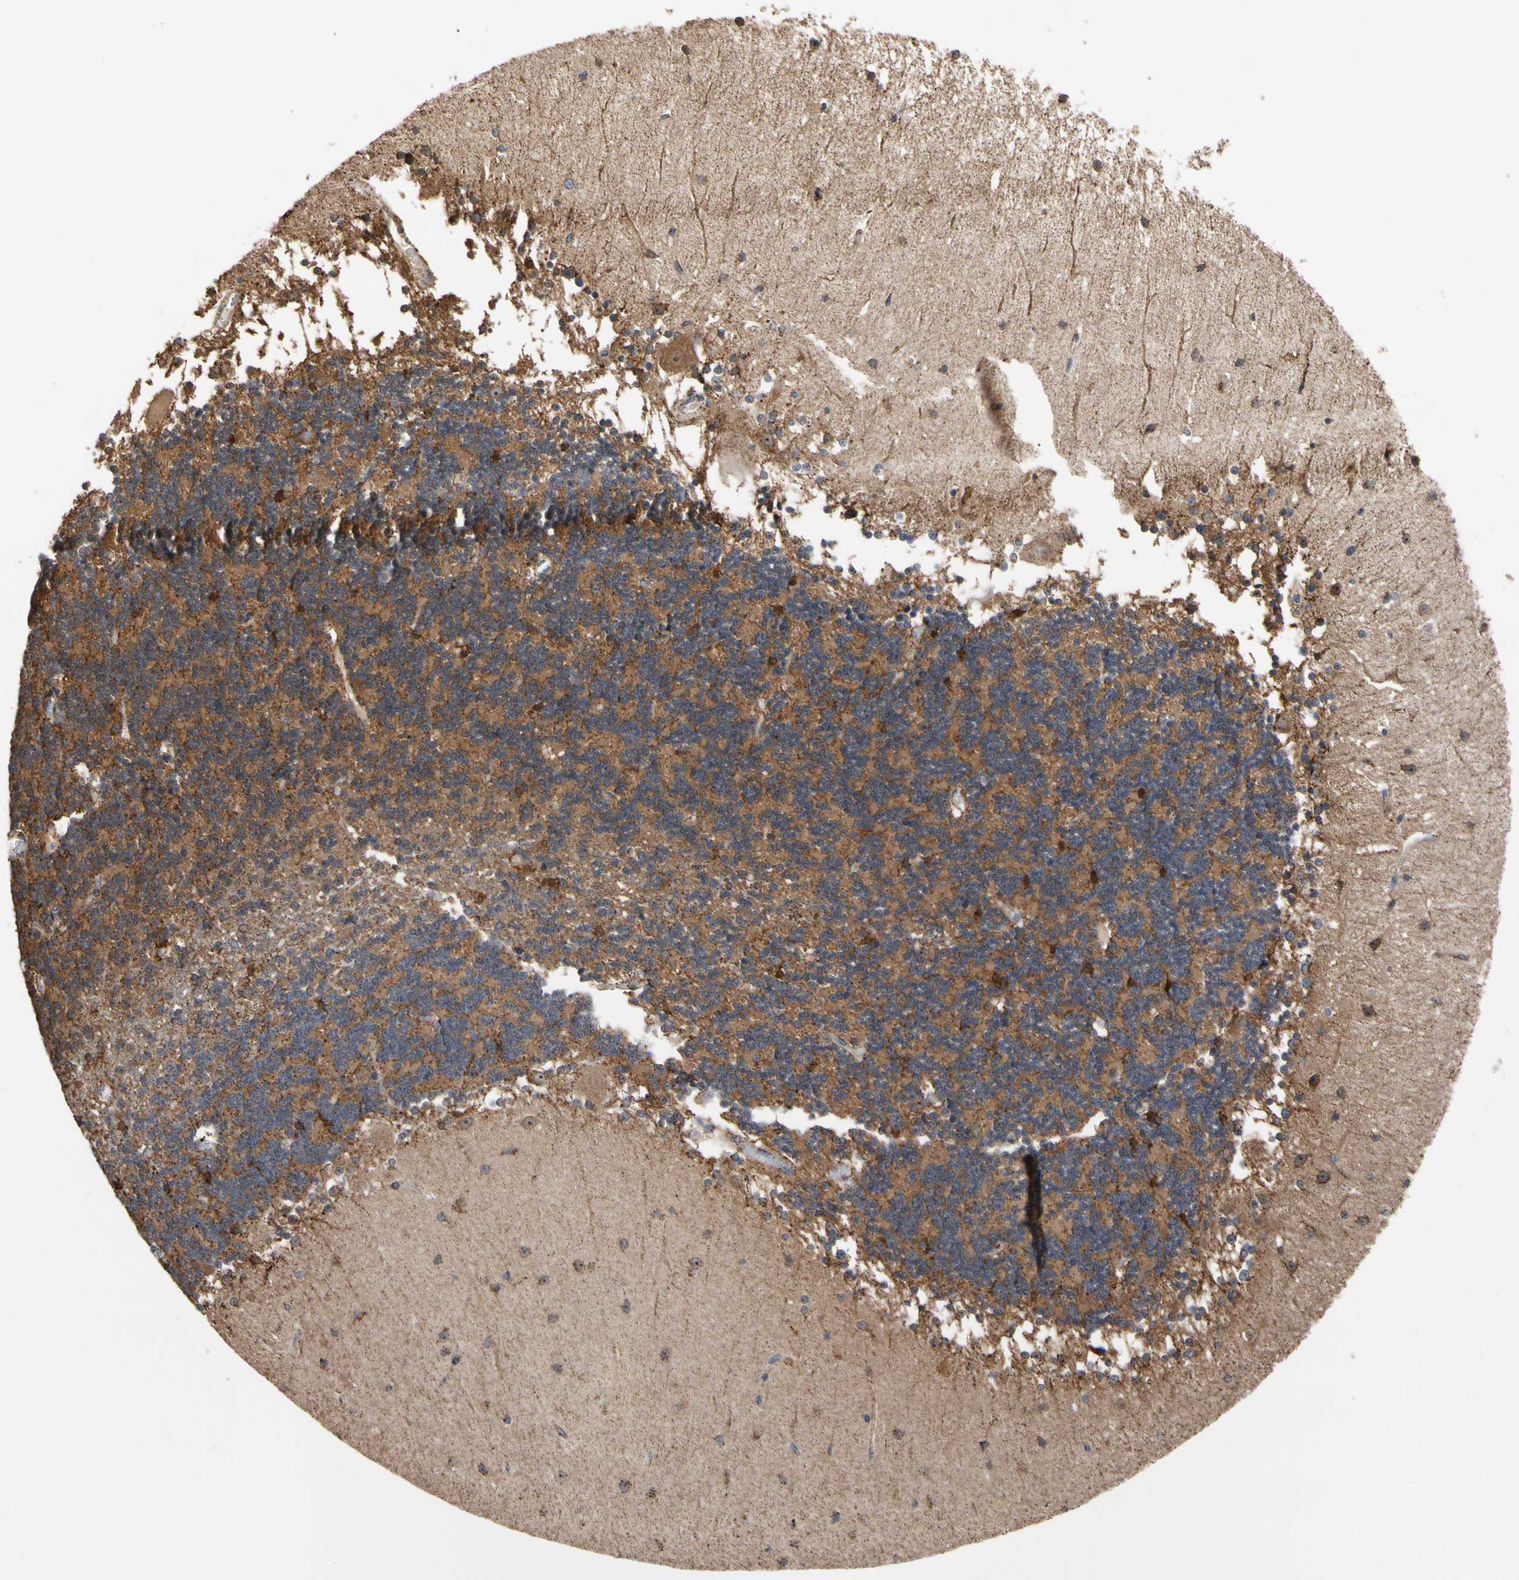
{"staining": {"intensity": "moderate", "quantity": ">75%", "location": "cytoplasmic/membranous"}, "tissue": "cerebellum", "cell_type": "Cells in granular layer", "image_type": "normal", "snomed": [{"axis": "morphology", "description": "Normal tissue, NOS"}, {"axis": "topography", "description": "Cerebellum"}], "caption": "About >75% of cells in granular layer in normal cerebellum reveal moderate cytoplasmic/membranous protein positivity as visualized by brown immunohistochemical staining.", "gene": "FAM110B", "patient": {"sex": "female", "age": 54}}